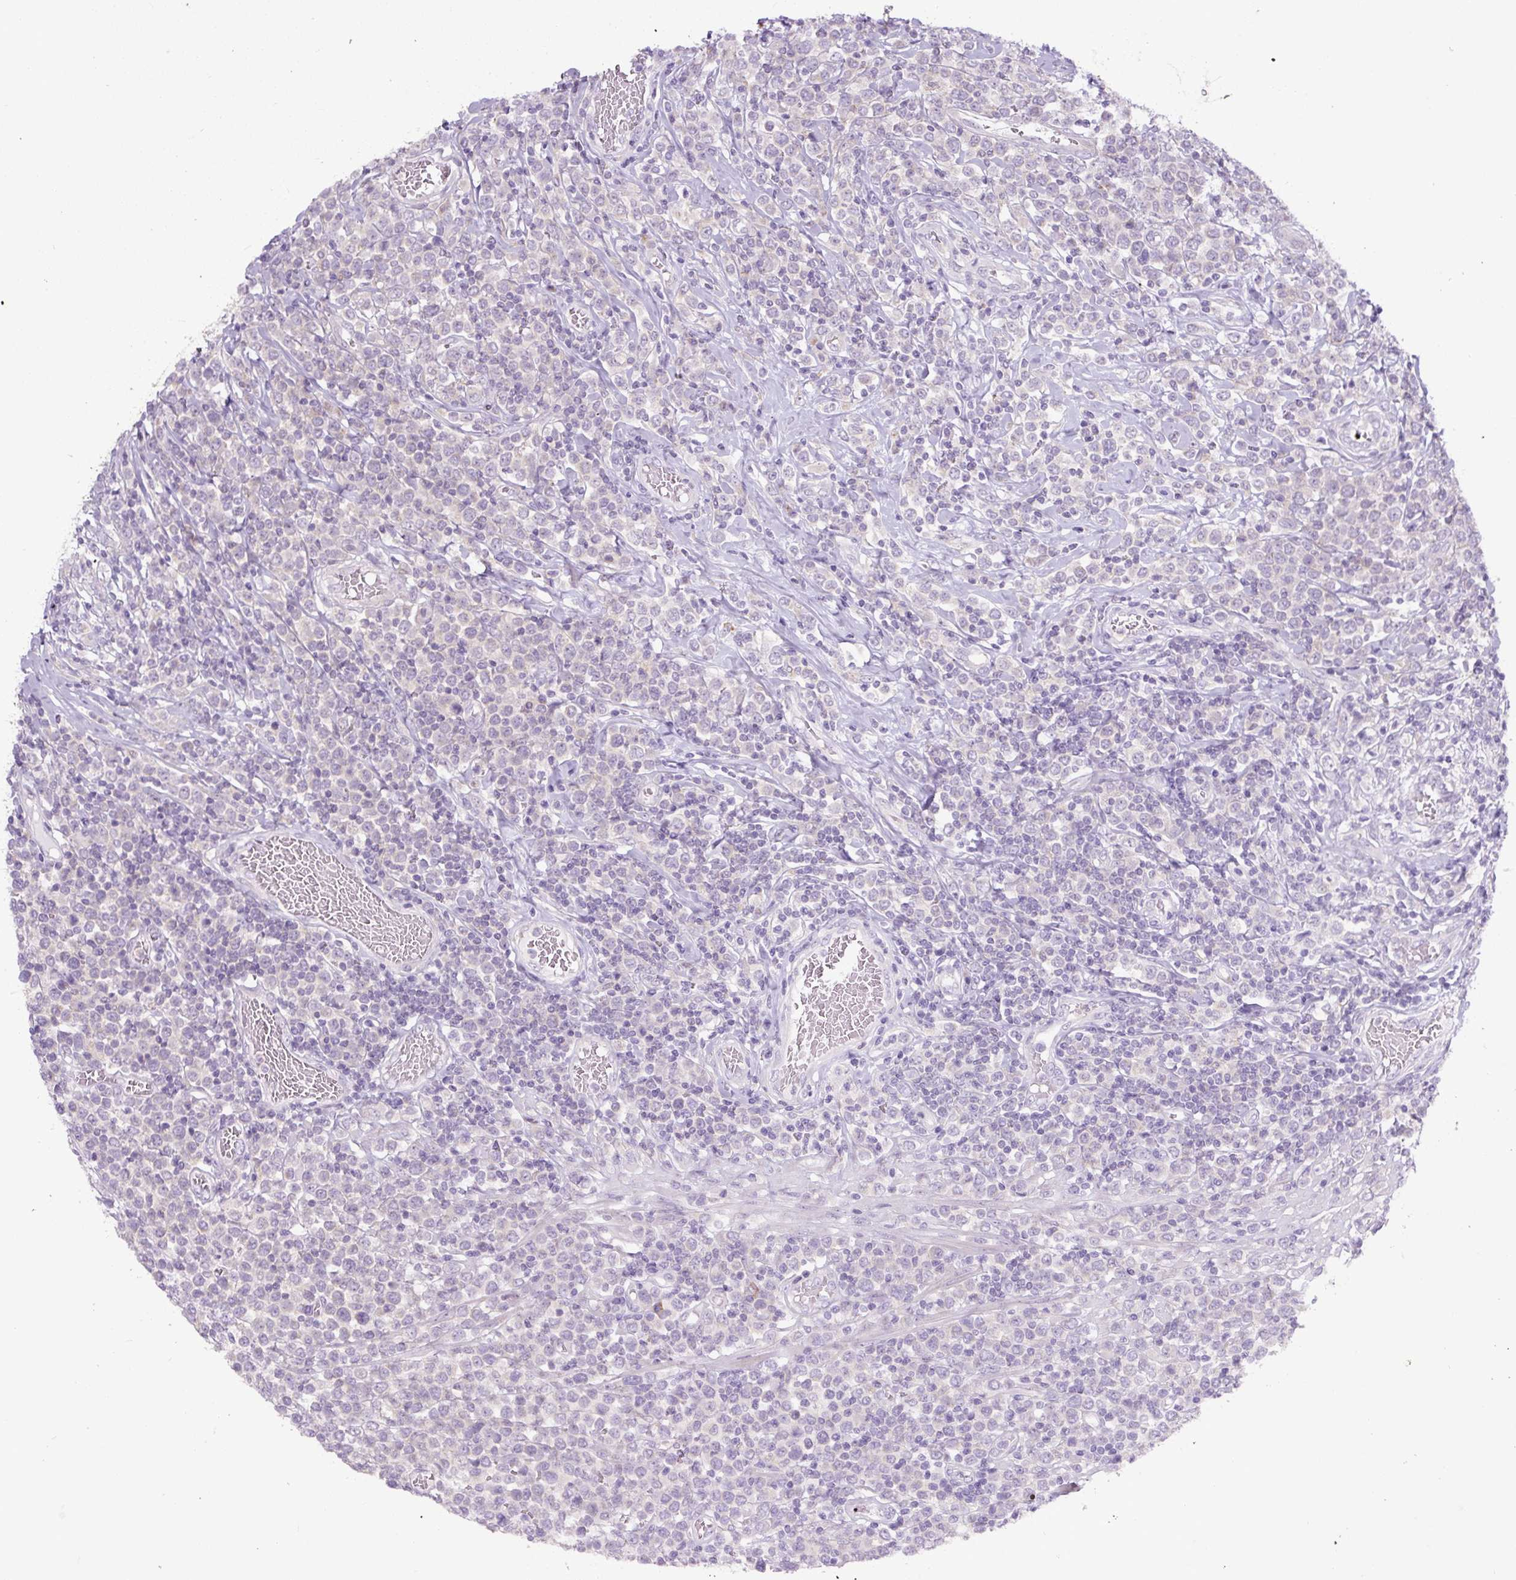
{"staining": {"intensity": "negative", "quantity": "none", "location": "none"}, "tissue": "lymphoma", "cell_type": "Tumor cells", "image_type": "cancer", "snomed": [{"axis": "morphology", "description": "Malignant lymphoma, non-Hodgkin's type, High grade"}, {"axis": "topography", "description": "Soft tissue"}], "caption": "DAB (3,3'-diaminobenzidine) immunohistochemical staining of human lymphoma demonstrates no significant positivity in tumor cells.", "gene": "HPS4", "patient": {"sex": "female", "age": 56}}